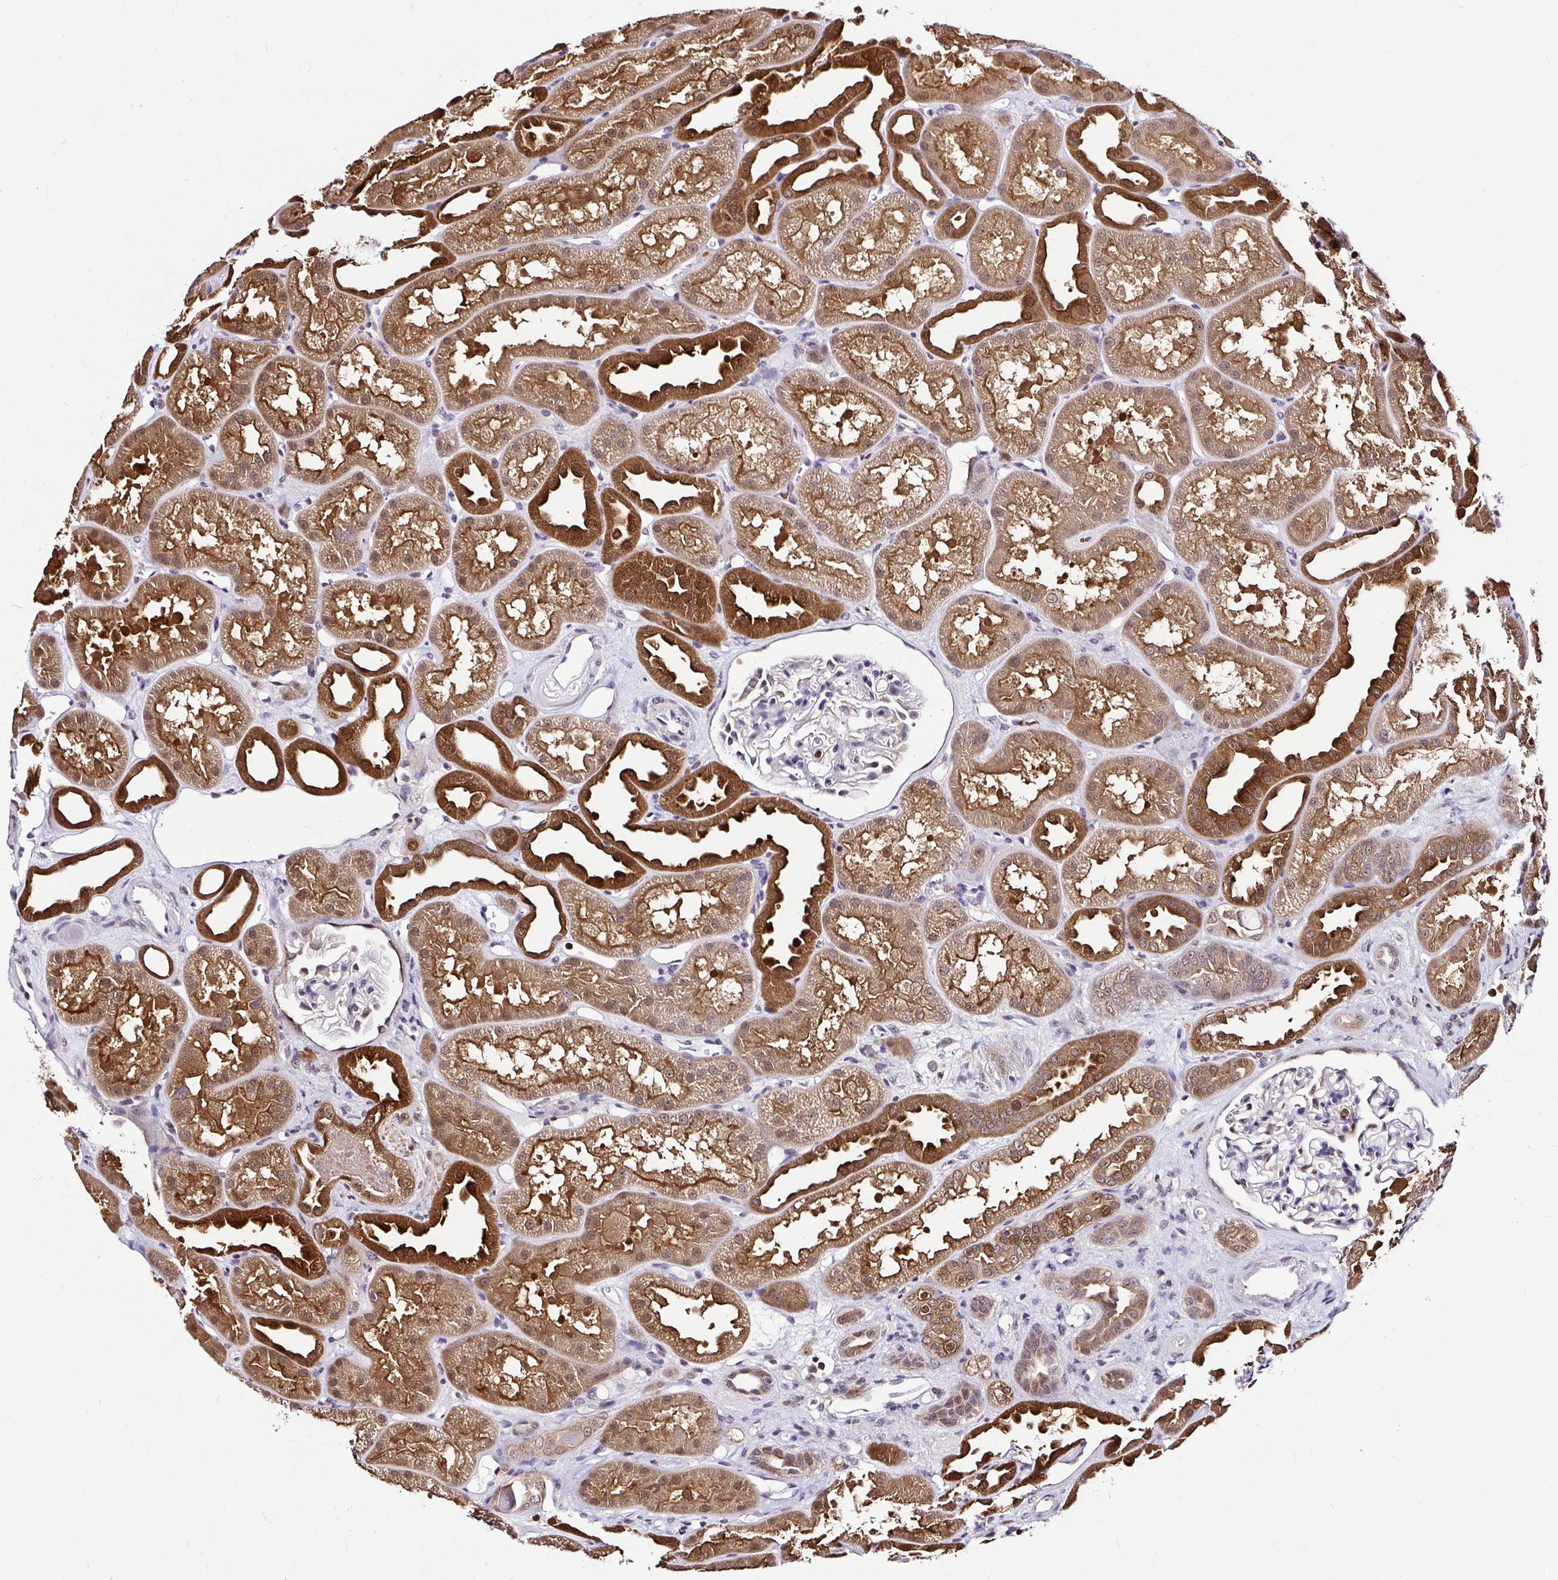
{"staining": {"intensity": "negative", "quantity": "none", "location": "none"}, "tissue": "kidney", "cell_type": "Cells in glomeruli", "image_type": "normal", "snomed": [{"axis": "morphology", "description": "Normal tissue, NOS"}, {"axis": "topography", "description": "Kidney"}], "caption": "A histopathology image of human kidney is negative for staining in cells in glomeruli. (DAB (3,3'-diaminobenzidine) IHC visualized using brightfield microscopy, high magnification).", "gene": "PIN4", "patient": {"sex": "male", "age": 61}}